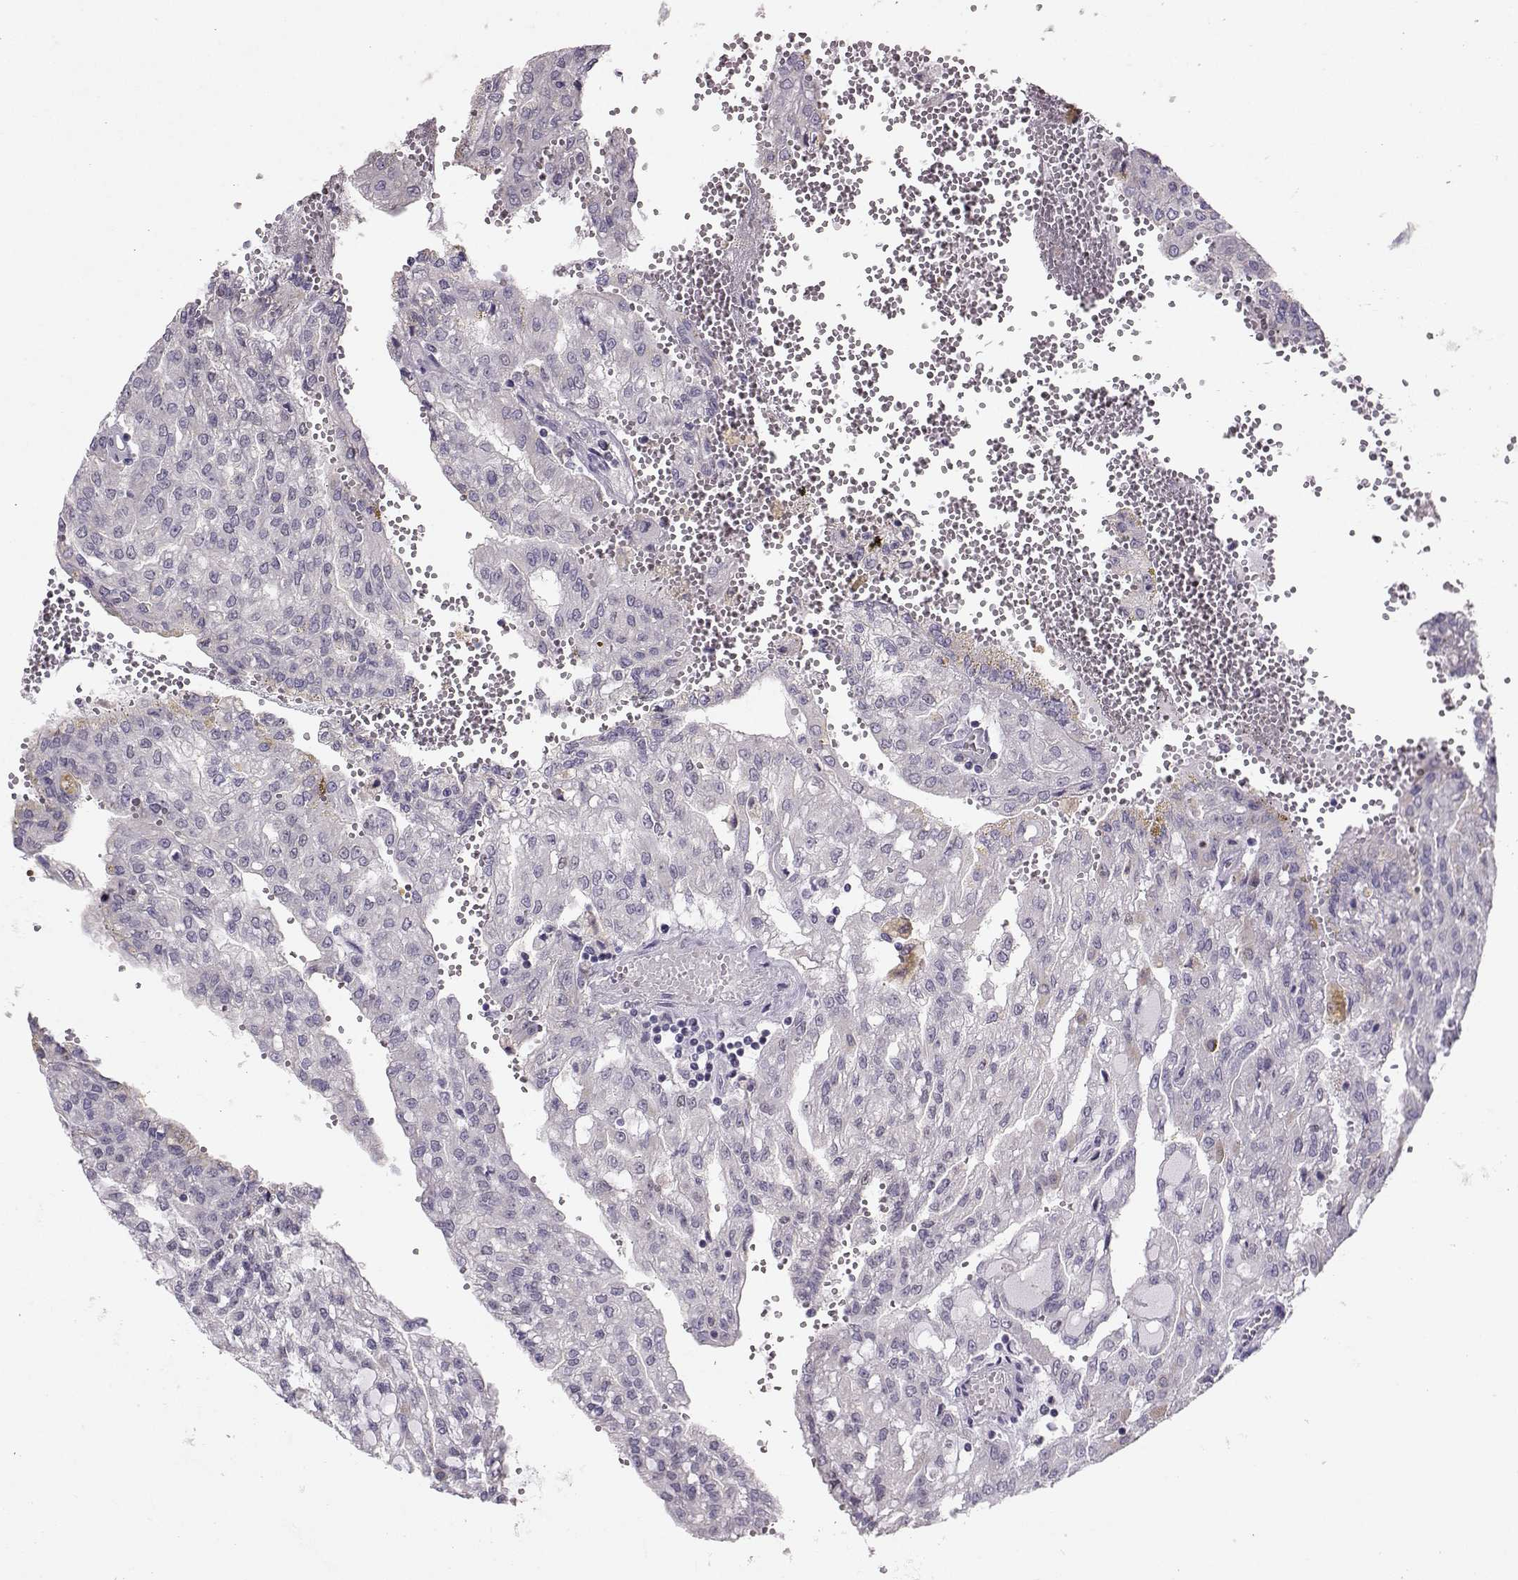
{"staining": {"intensity": "negative", "quantity": "none", "location": "none"}, "tissue": "renal cancer", "cell_type": "Tumor cells", "image_type": "cancer", "snomed": [{"axis": "morphology", "description": "Adenocarcinoma, NOS"}, {"axis": "topography", "description": "Kidney"}], "caption": "Renal cancer (adenocarcinoma) was stained to show a protein in brown. There is no significant staining in tumor cells.", "gene": "DNAAF1", "patient": {"sex": "male", "age": 63}}